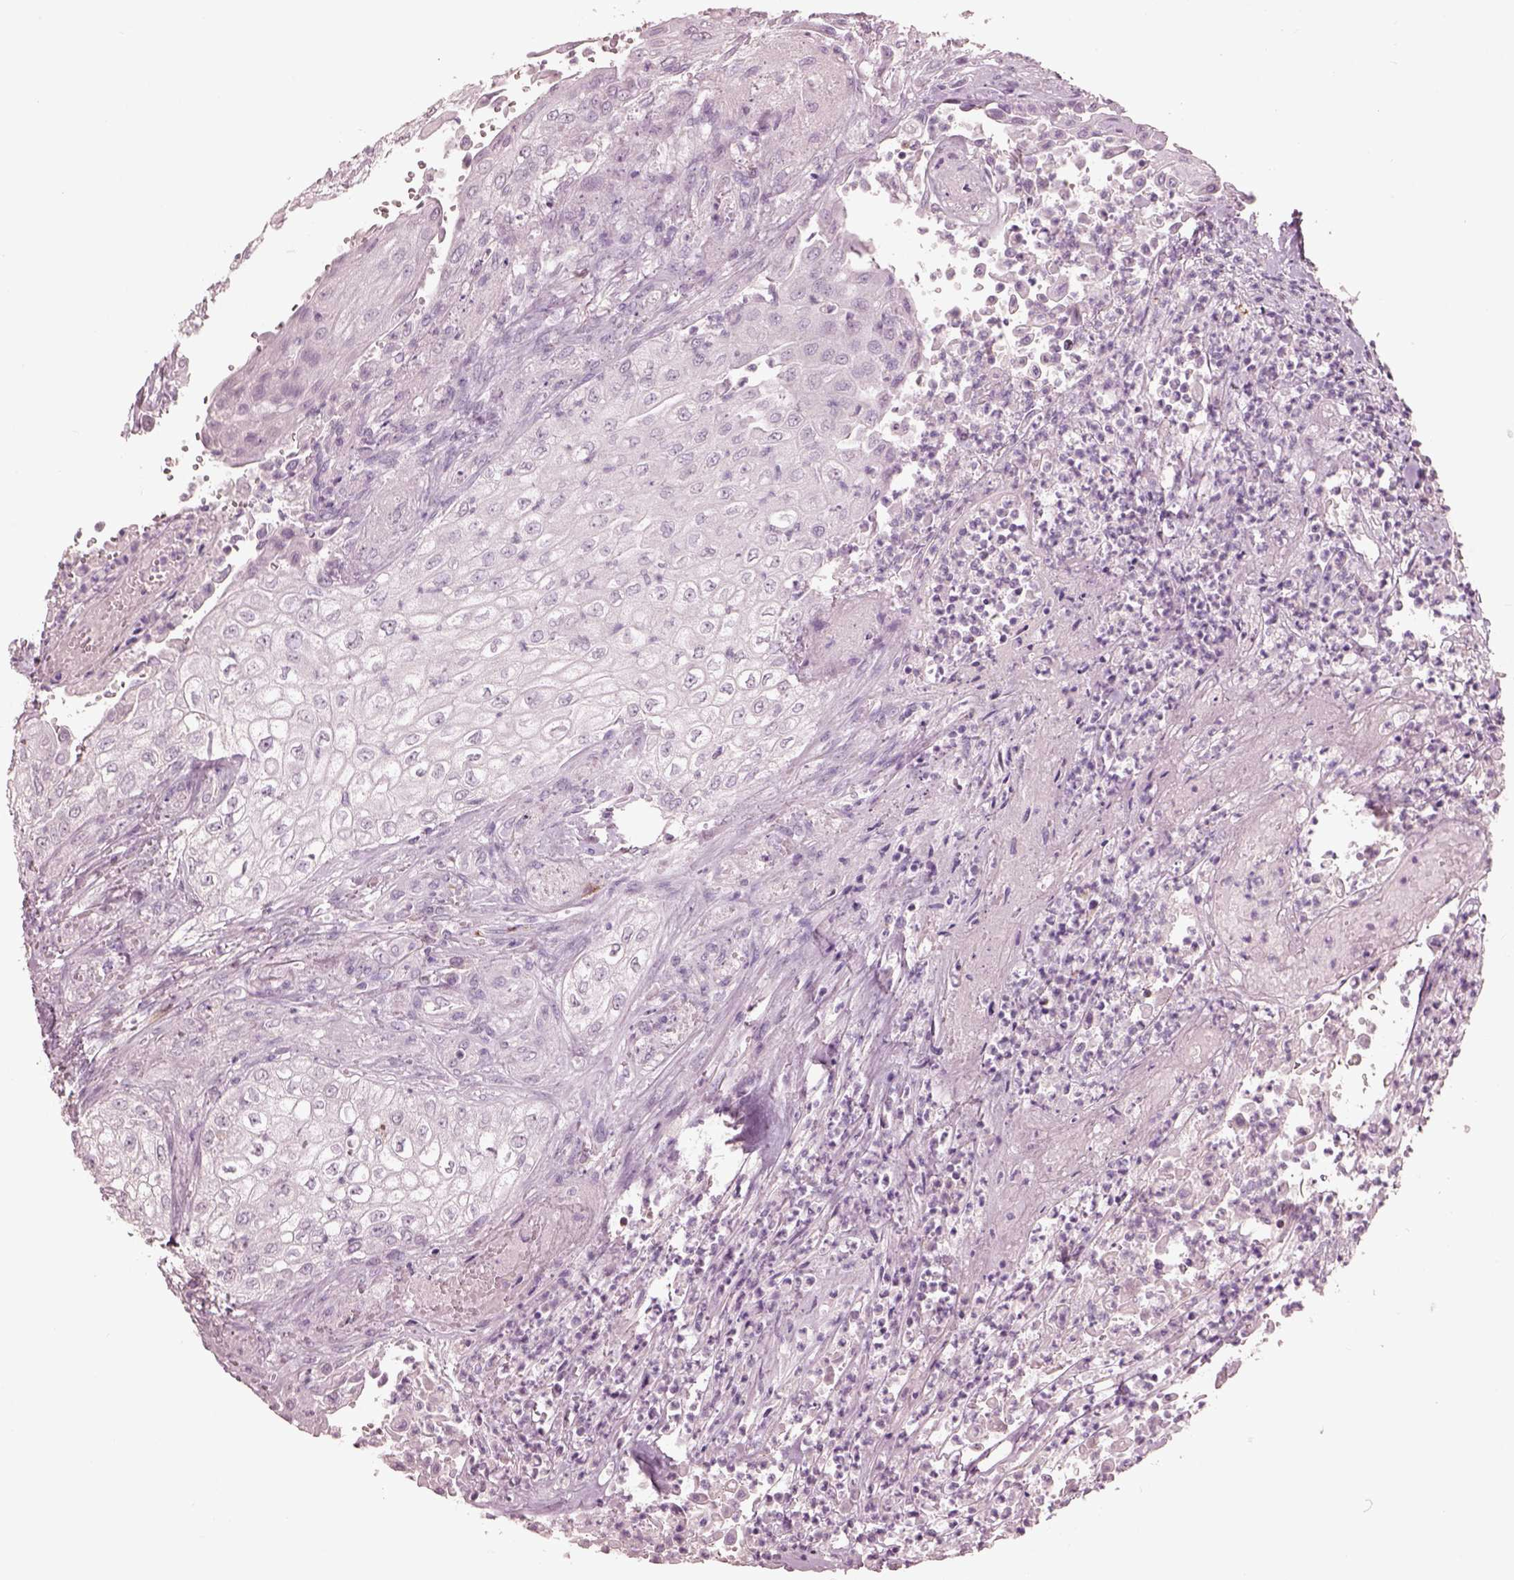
{"staining": {"intensity": "negative", "quantity": "none", "location": "none"}, "tissue": "urothelial cancer", "cell_type": "Tumor cells", "image_type": "cancer", "snomed": [{"axis": "morphology", "description": "Urothelial carcinoma, High grade"}, {"axis": "topography", "description": "Urinary bladder"}], "caption": "IHC image of neoplastic tissue: human urothelial cancer stained with DAB (3,3'-diaminobenzidine) shows no significant protein expression in tumor cells. (DAB immunohistochemistry (IHC) with hematoxylin counter stain).", "gene": "PDCD1", "patient": {"sex": "male", "age": 62}}